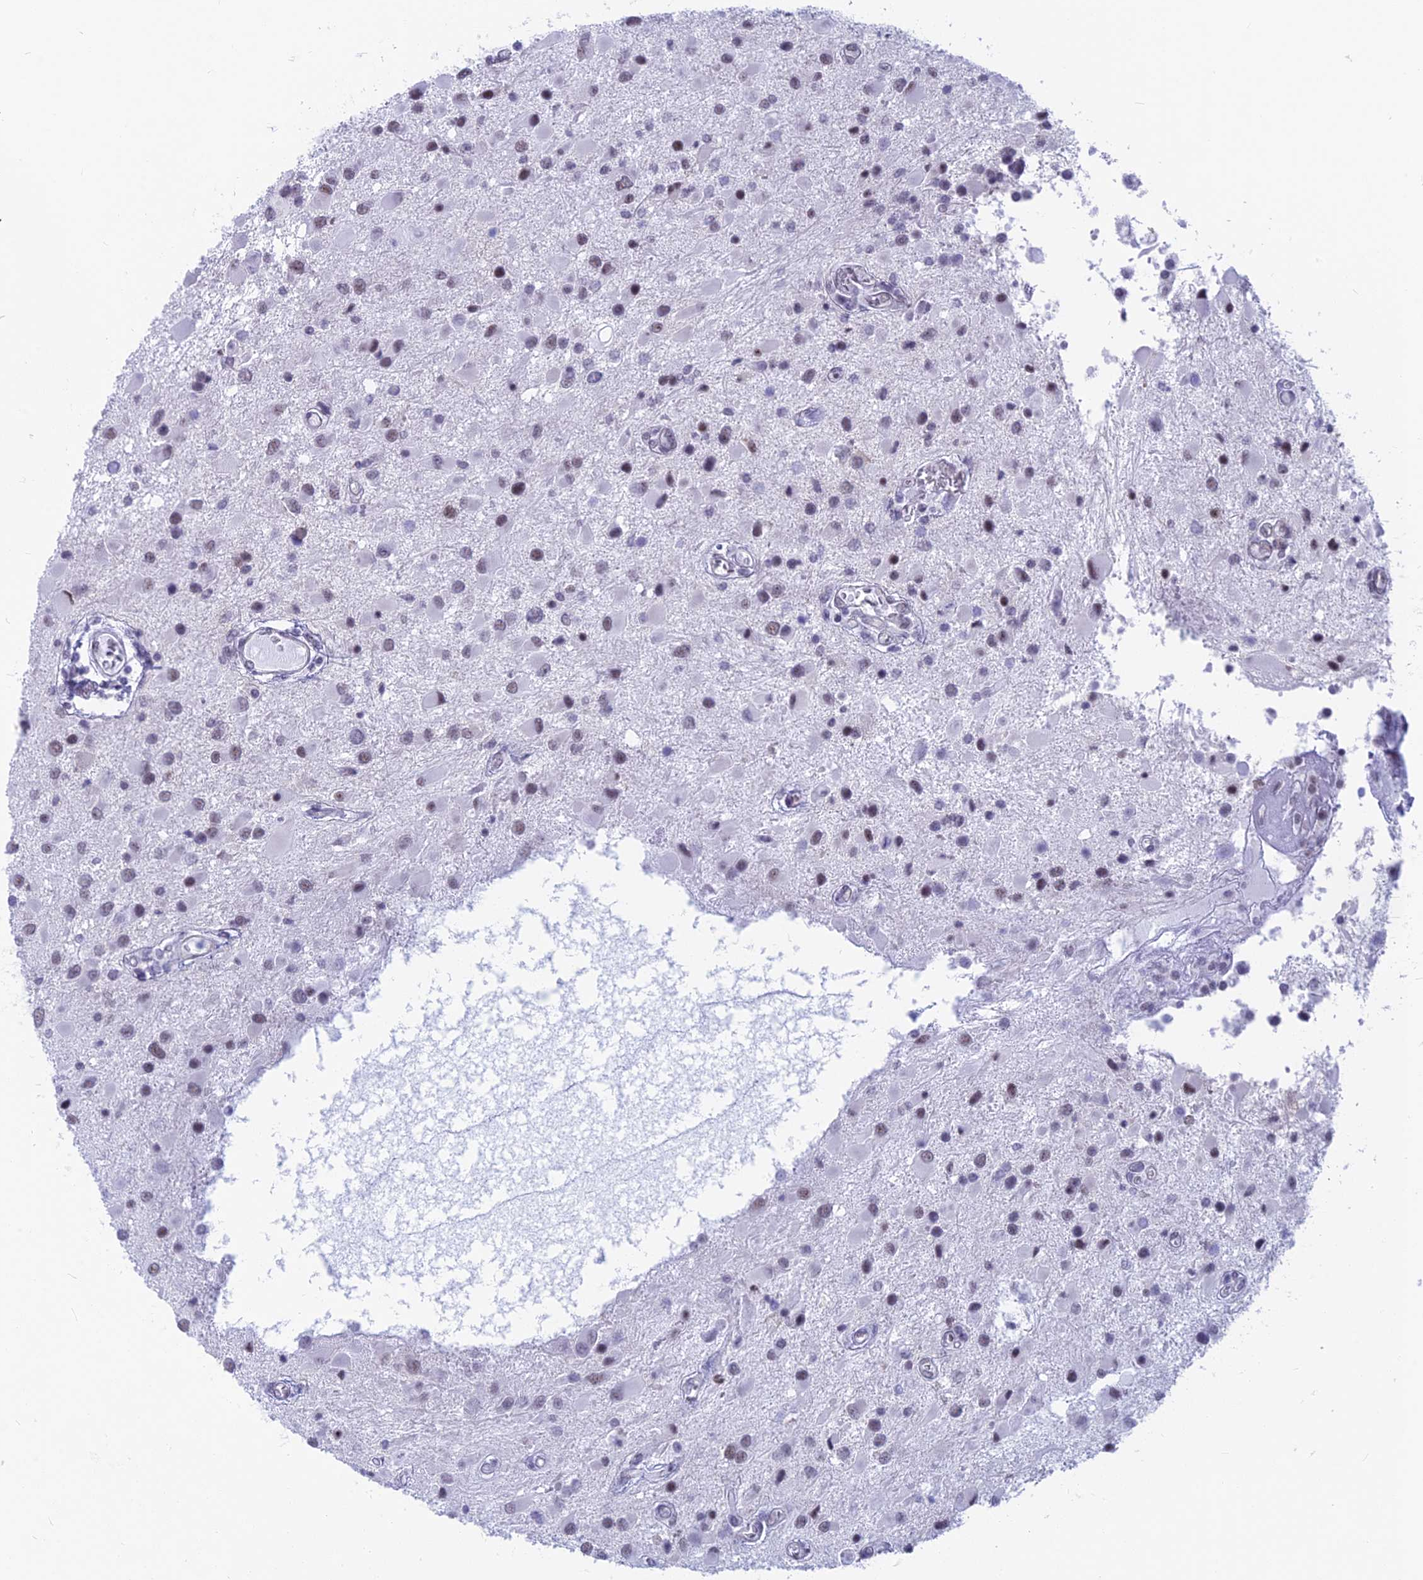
{"staining": {"intensity": "weak", "quantity": "25%-75%", "location": "nuclear"}, "tissue": "glioma", "cell_type": "Tumor cells", "image_type": "cancer", "snomed": [{"axis": "morphology", "description": "Glioma, malignant, High grade"}, {"axis": "topography", "description": "Brain"}], "caption": "Tumor cells display low levels of weak nuclear positivity in approximately 25%-75% of cells in malignant glioma (high-grade). The staining was performed using DAB, with brown indicating positive protein expression. Nuclei are stained blue with hematoxylin.", "gene": "SRSF5", "patient": {"sex": "male", "age": 53}}